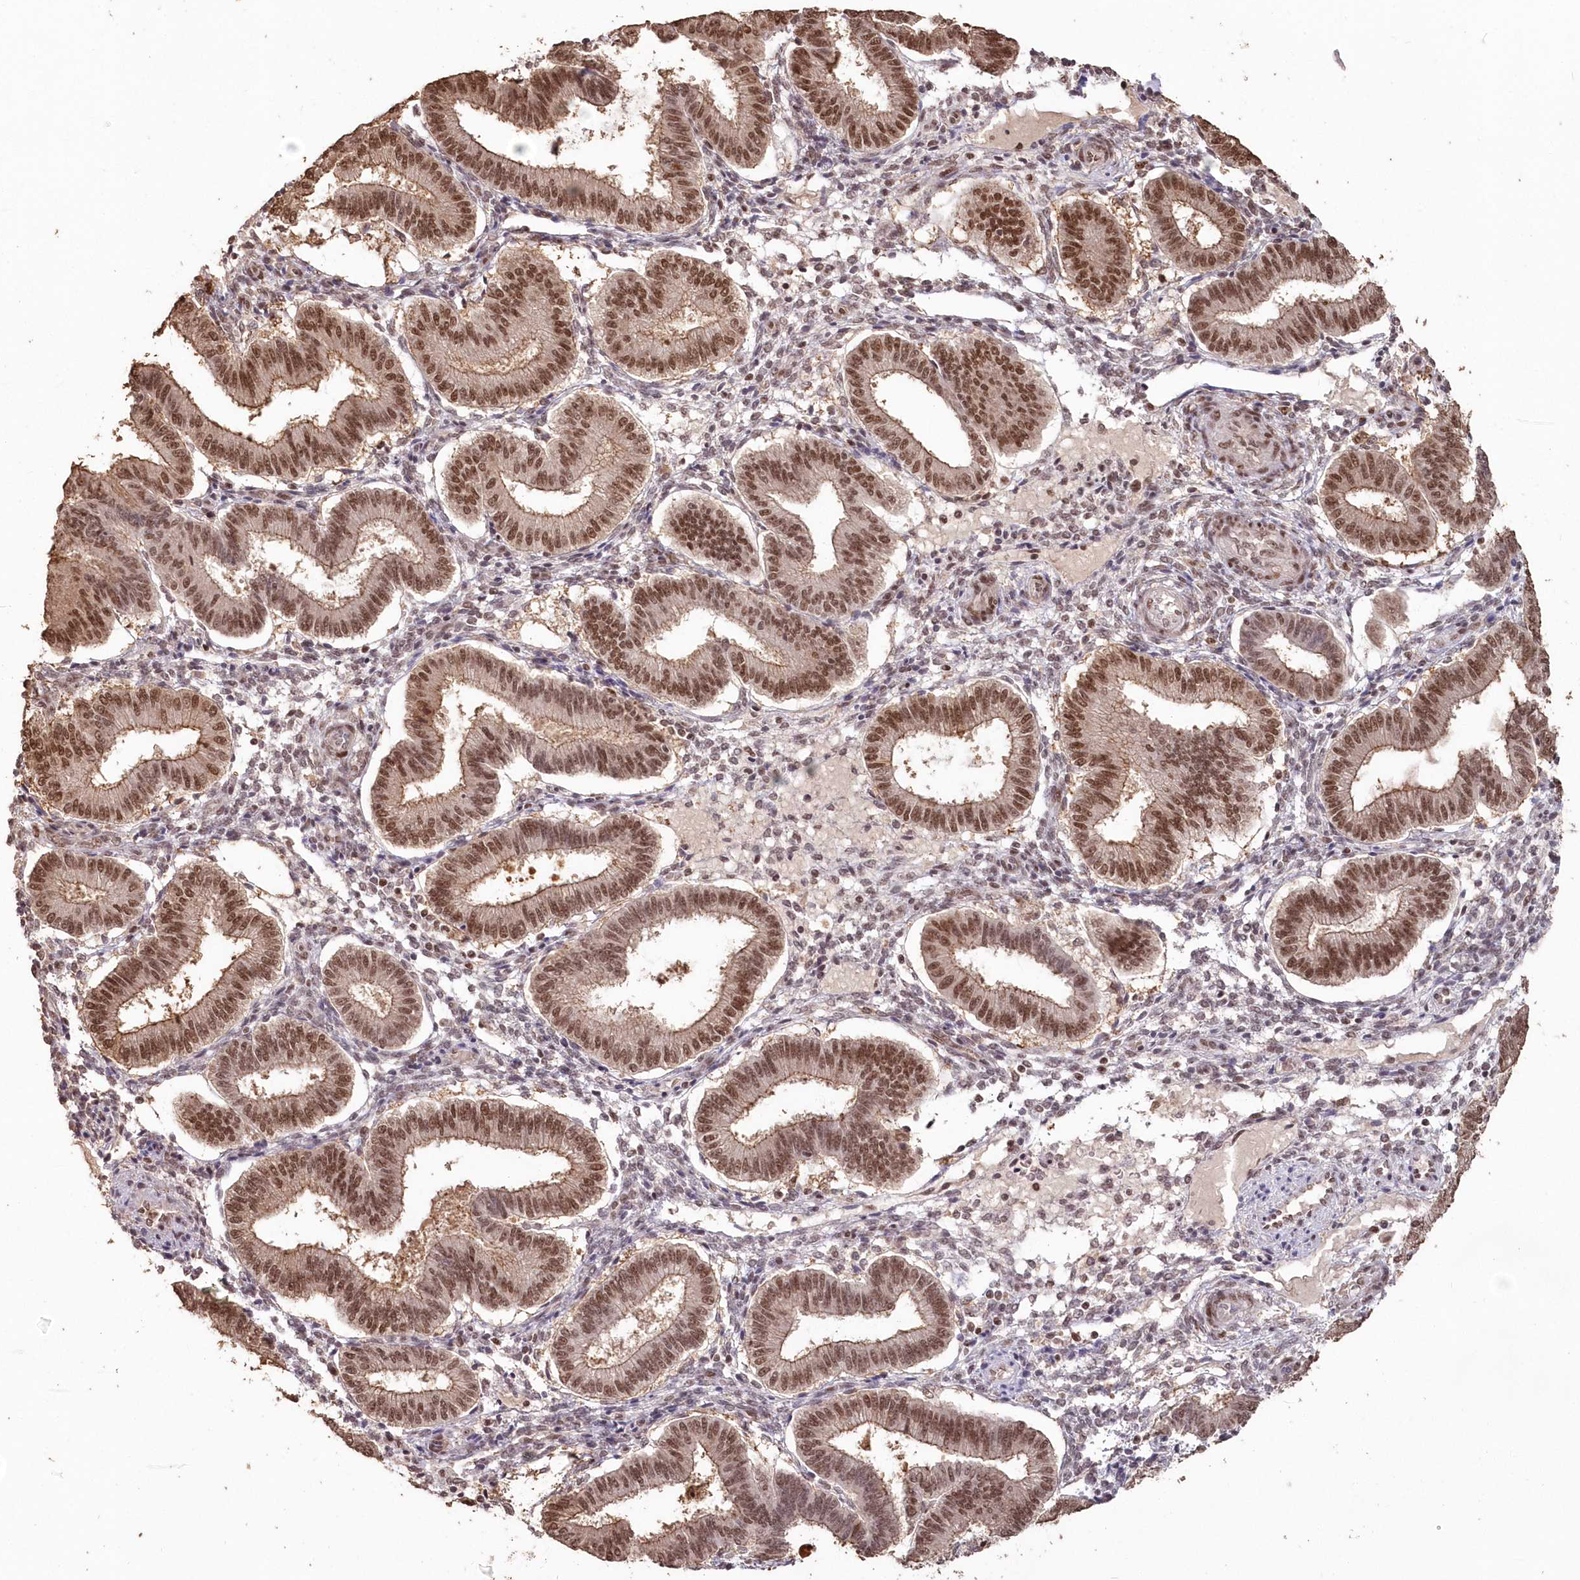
{"staining": {"intensity": "moderate", "quantity": "25%-75%", "location": "nuclear"}, "tissue": "endometrium", "cell_type": "Cells in endometrial stroma", "image_type": "normal", "snomed": [{"axis": "morphology", "description": "Normal tissue, NOS"}, {"axis": "topography", "description": "Endometrium"}], "caption": "This photomicrograph reveals benign endometrium stained with immunohistochemistry (IHC) to label a protein in brown. The nuclear of cells in endometrial stroma show moderate positivity for the protein. Nuclei are counter-stained blue.", "gene": "PDS5A", "patient": {"sex": "female", "age": 39}}